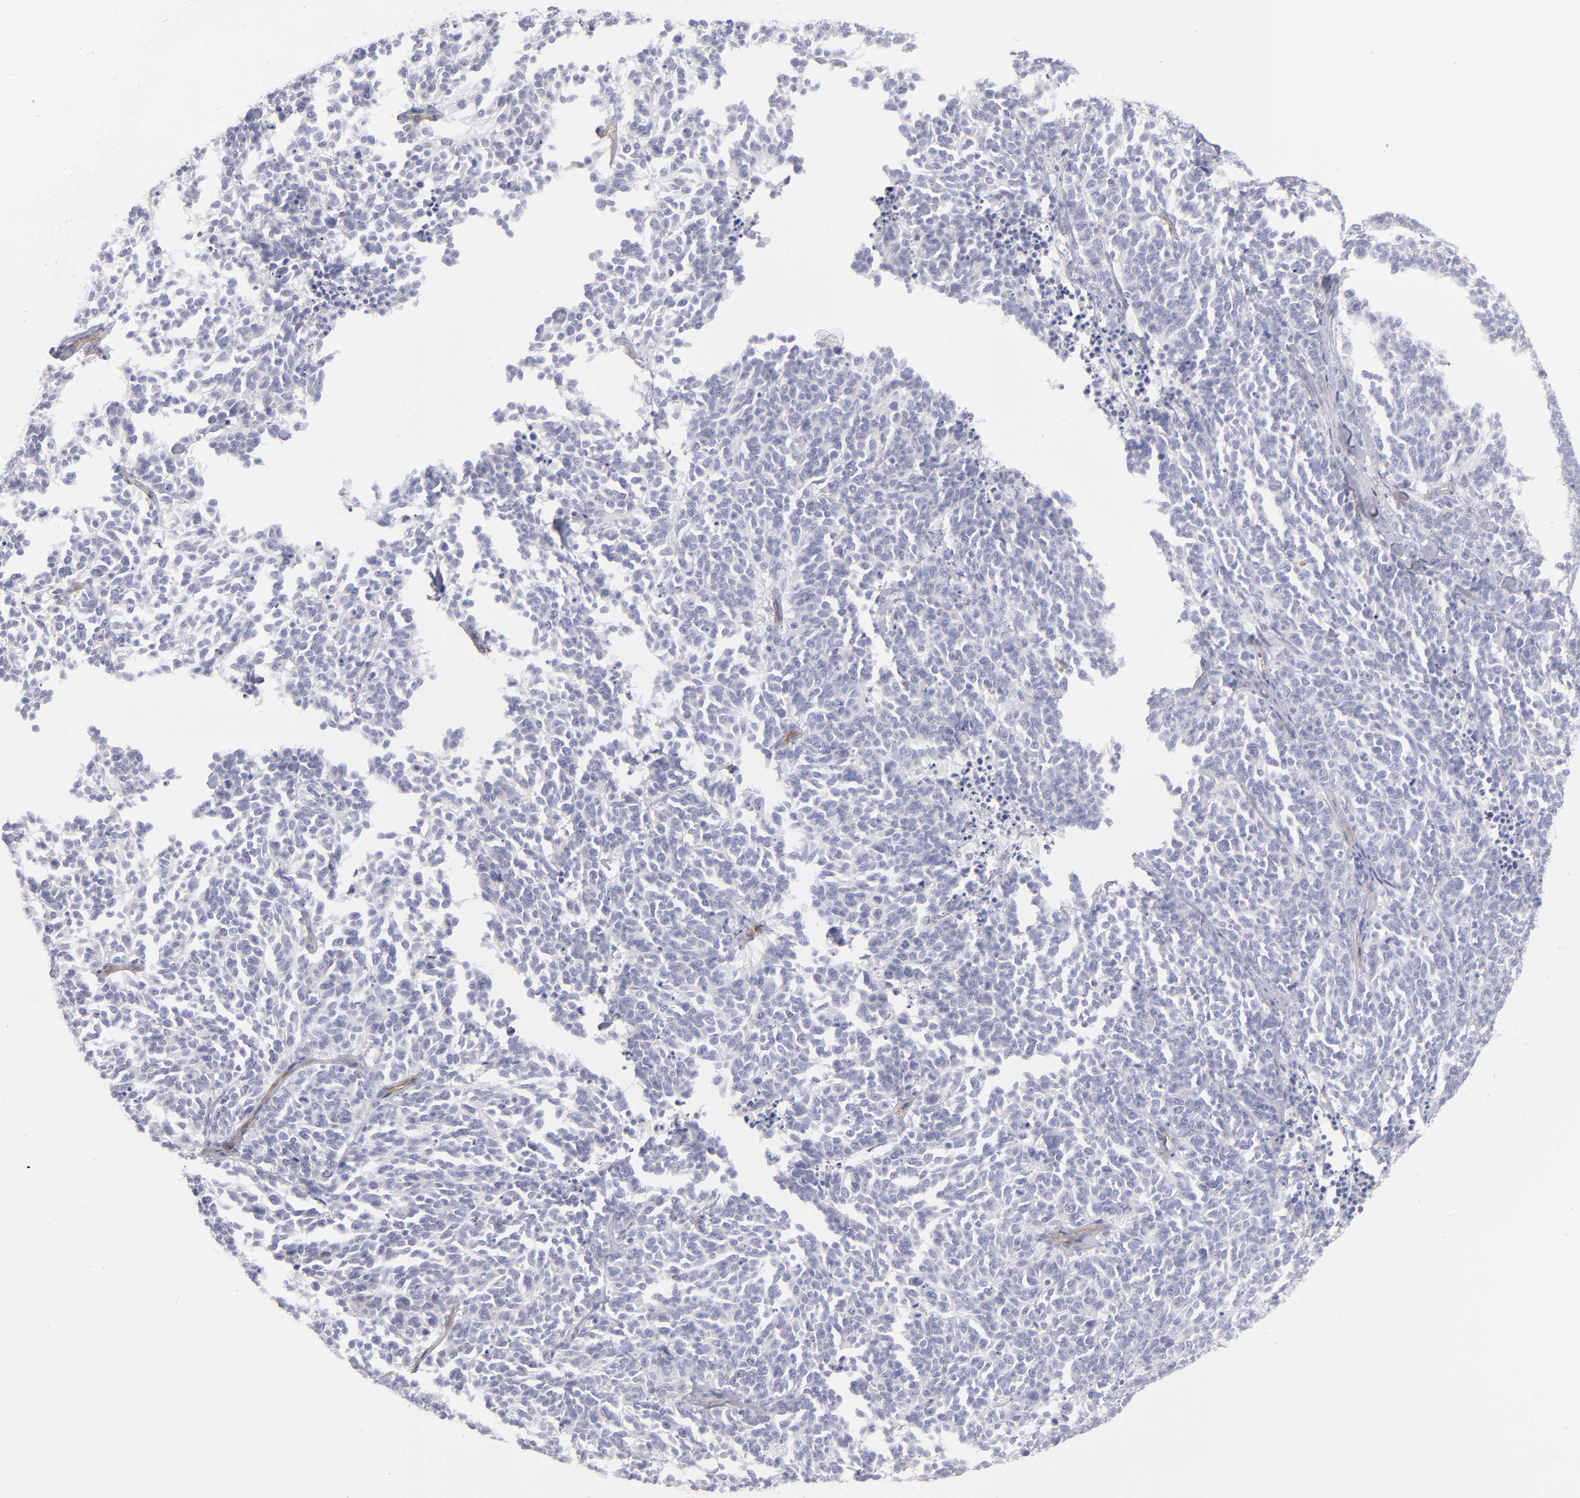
{"staining": {"intensity": "negative", "quantity": "none", "location": "none"}, "tissue": "lung cancer", "cell_type": "Tumor cells", "image_type": "cancer", "snomed": [{"axis": "morphology", "description": "Neoplasm, malignant, NOS"}, {"axis": "topography", "description": "Lung"}], "caption": "High magnification brightfield microscopy of lung cancer stained with DAB (brown) and counterstained with hematoxylin (blue): tumor cells show no significant expression.", "gene": "PLVAP", "patient": {"sex": "female", "age": 58}}